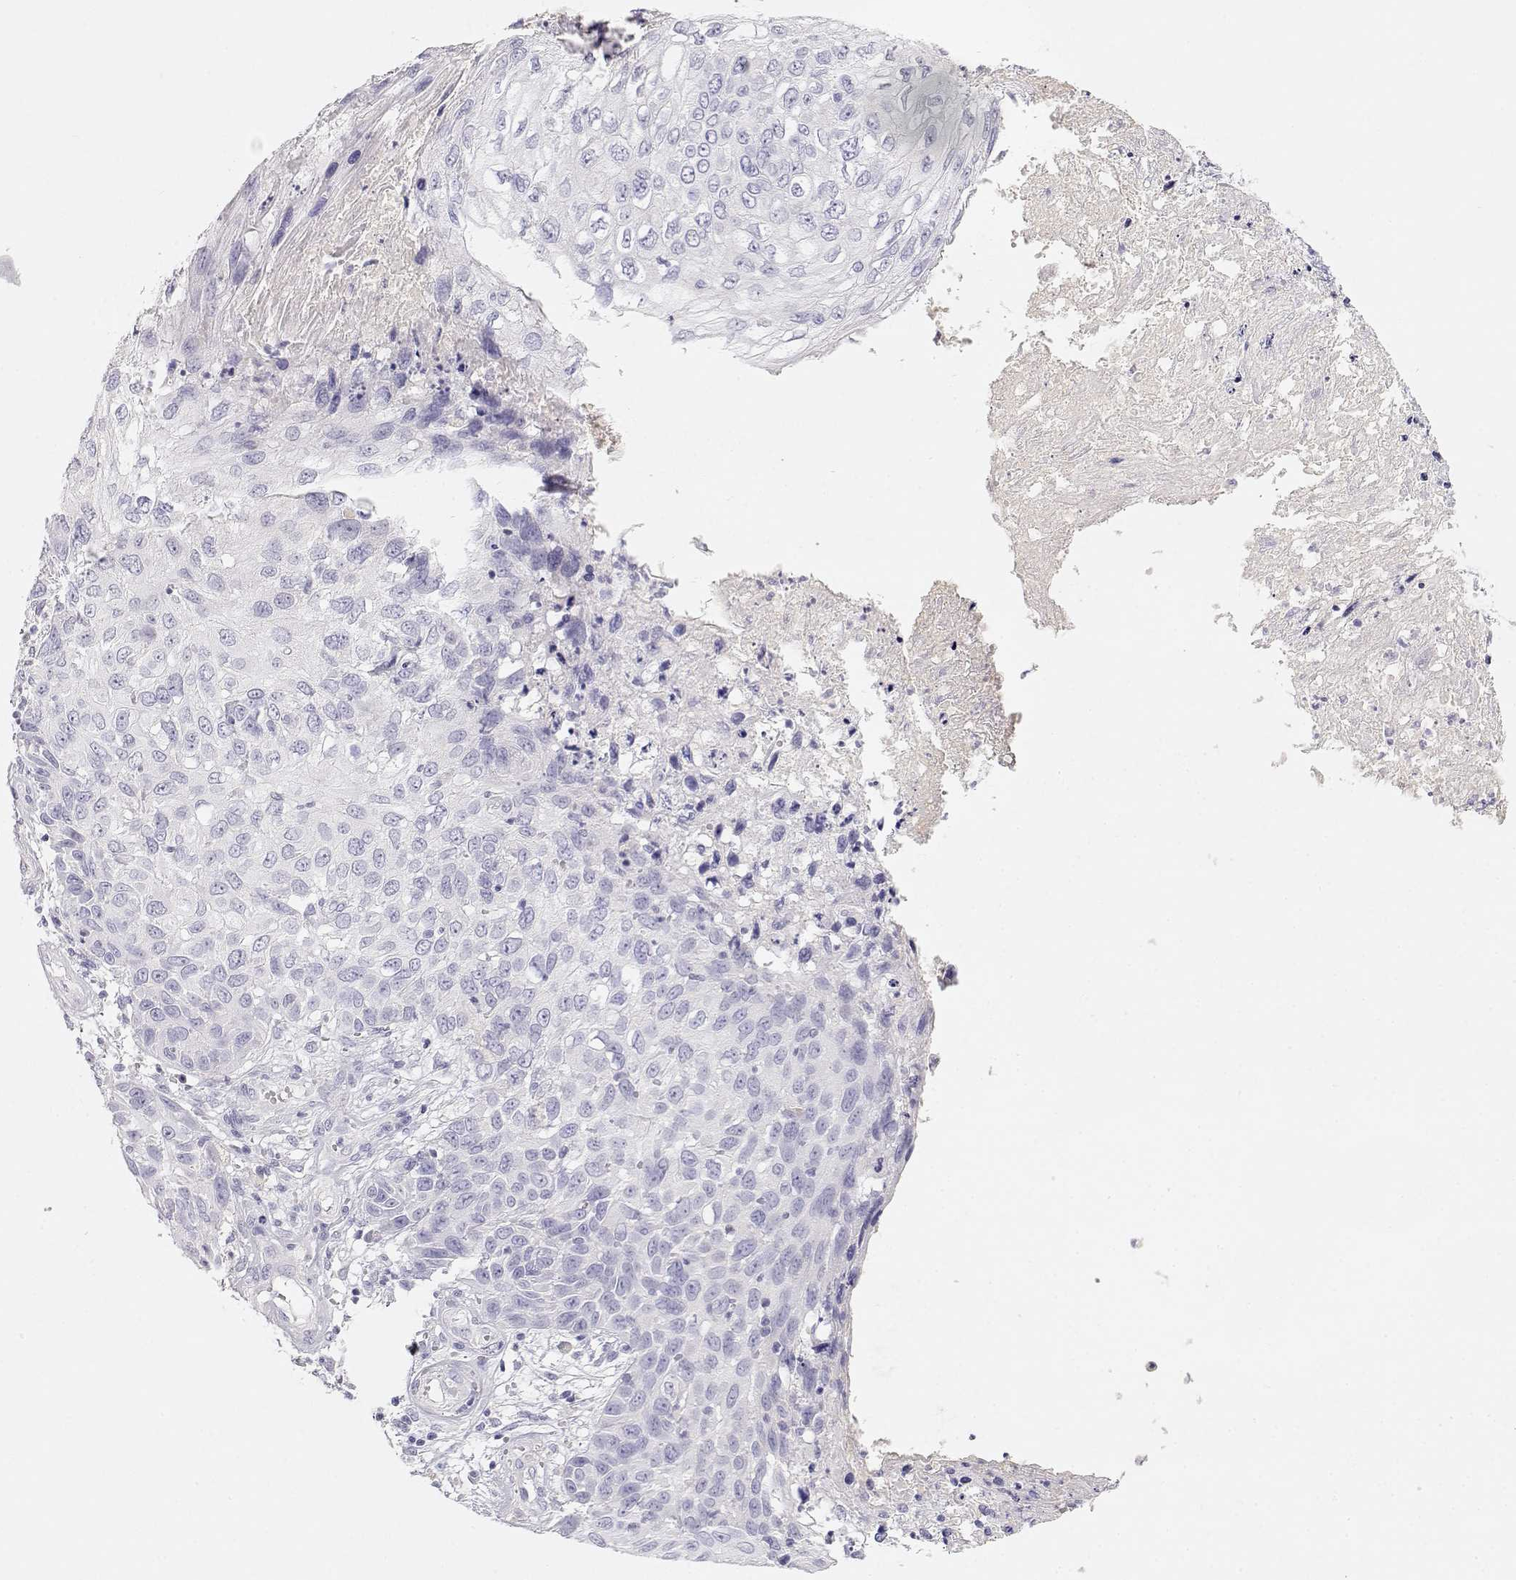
{"staining": {"intensity": "negative", "quantity": "none", "location": "none"}, "tissue": "skin cancer", "cell_type": "Tumor cells", "image_type": "cancer", "snomed": [{"axis": "morphology", "description": "Squamous cell carcinoma, NOS"}, {"axis": "topography", "description": "Skin"}], "caption": "Tumor cells show no significant protein staining in squamous cell carcinoma (skin).", "gene": "GPR174", "patient": {"sex": "male", "age": 92}}